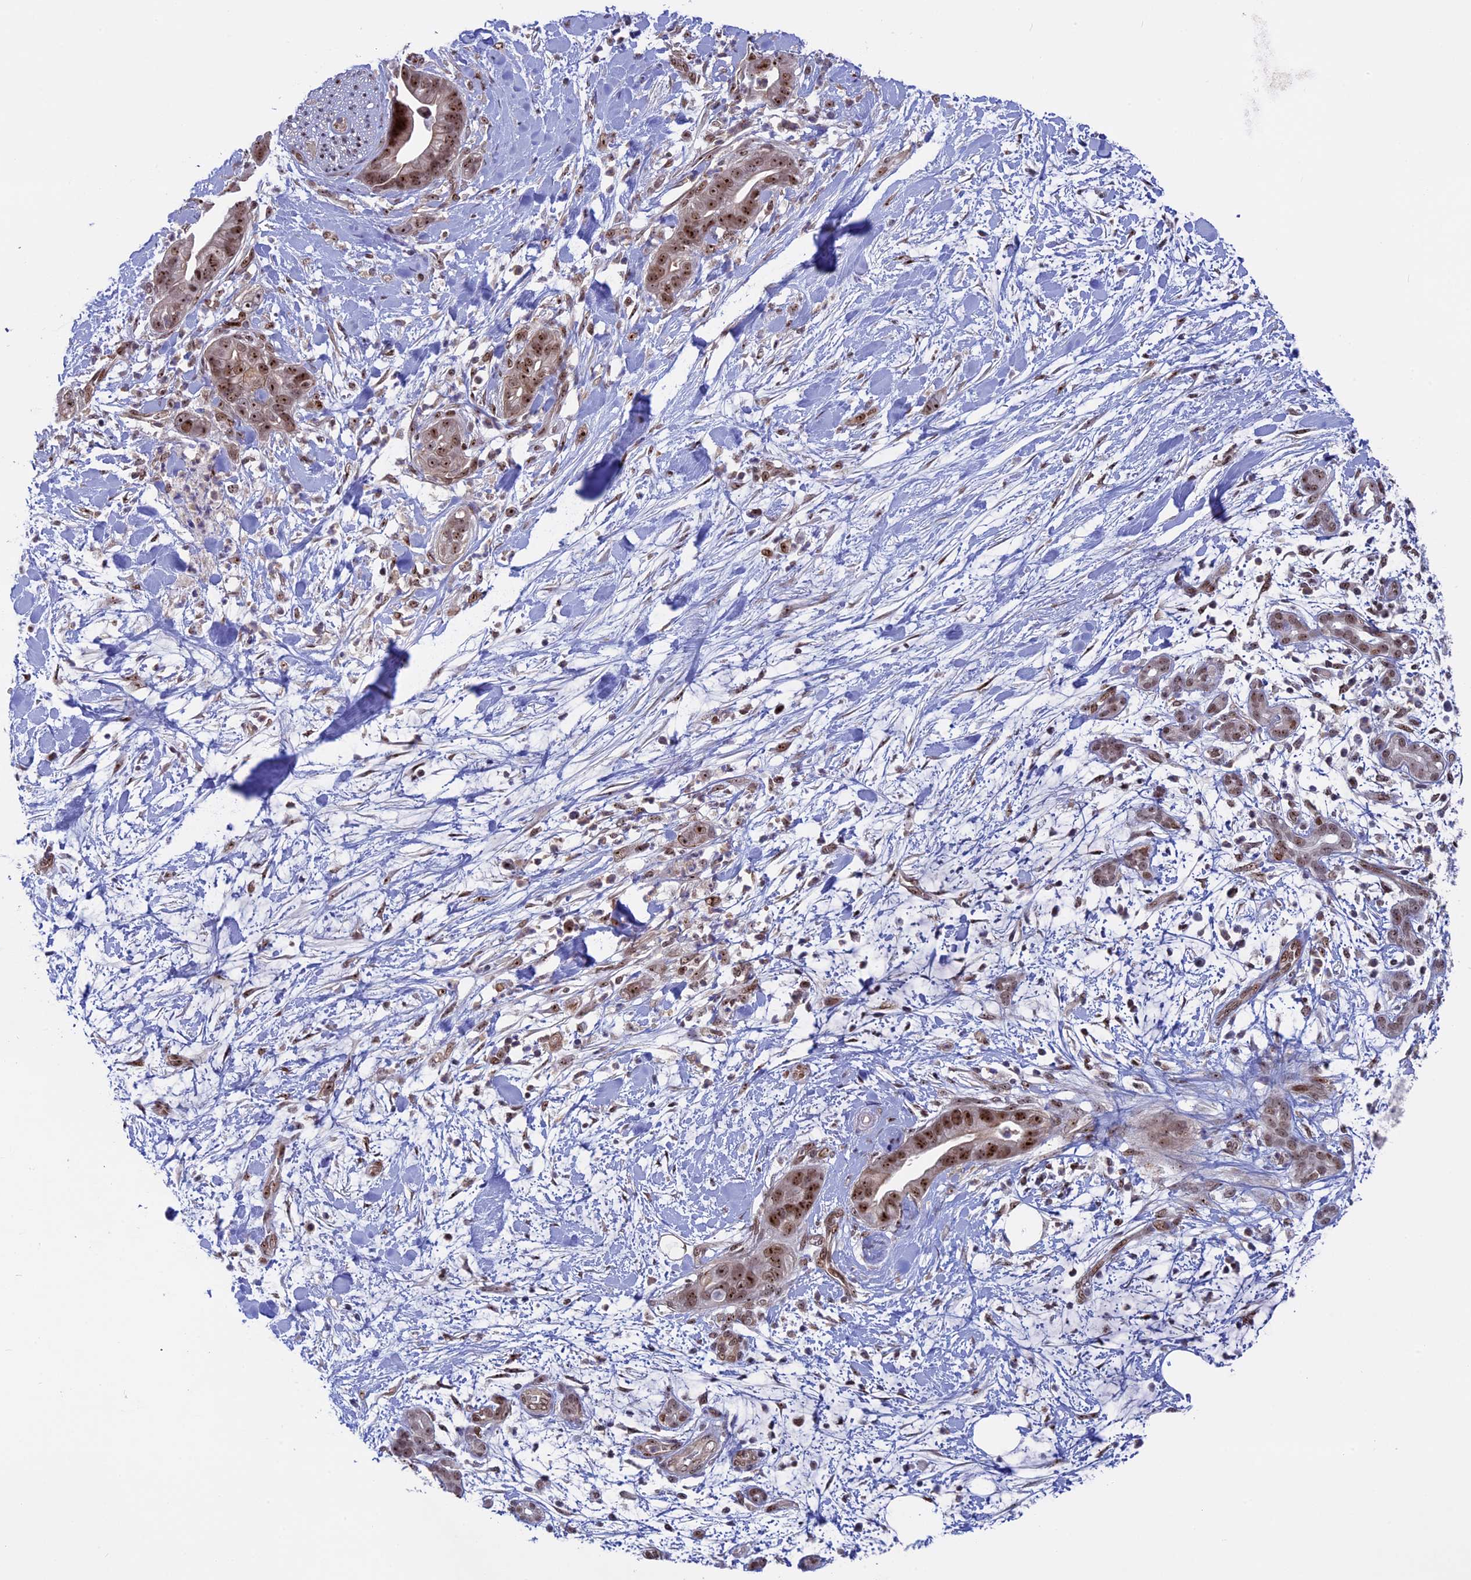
{"staining": {"intensity": "moderate", "quantity": ">75%", "location": "nuclear"}, "tissue": "pancreatic cancer", "cell_type": "Tumor cells", "image_type": "cancer", "snomed": [{"axis": "morphology", "description": "Adenocarcinoma, NOS"}, {"axis": "topography", "description": "Pancreas"}], "caption": "Immunohistochemical staining of adenocarcinoma (pancreatic) demonstrates medium levels of moderate nuclear protein expression in about >75% of tumor cells.", "gene": "CCDC86", "patient": {"sex": "female", "age": 78}}